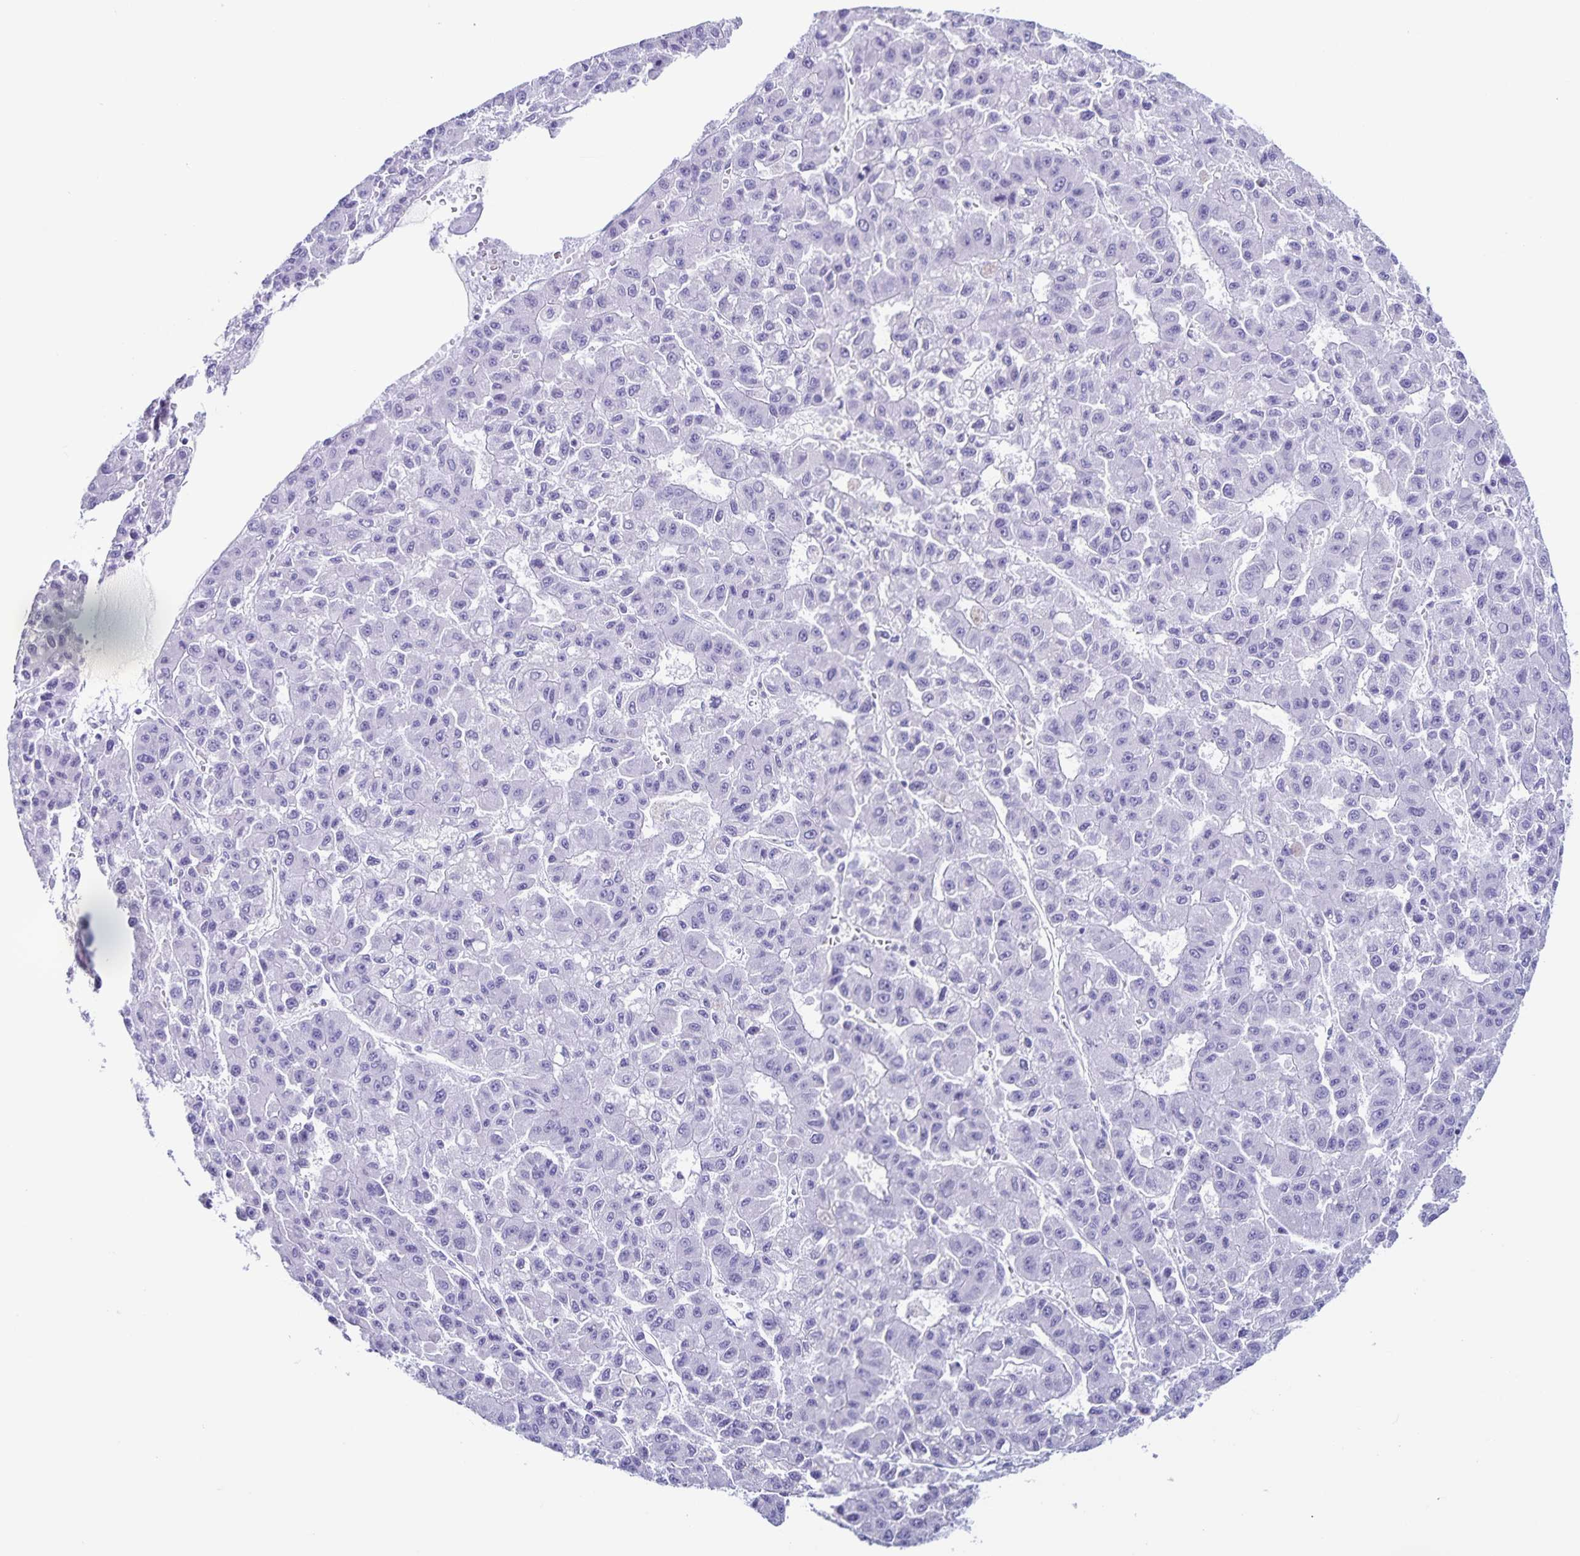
{"staining": {"intensity": "negative", "quantity": "none", "location": "none"}, "tissue": "liver cancer", "cell_type": "Tumor cells", "image_type": "cancer", "snomed": [{"axis": "morphology", "description": "Carcinoma, Hepatocellular, NOS"}, {"axis": "topography", "description": "Liver"}], "caption": "DAB immunohistochemical staining of liver cancer exhibits no significant expression in tumor cells.", "gene": "FAM170A", "patient": {"sex": "male", "age": 70}}